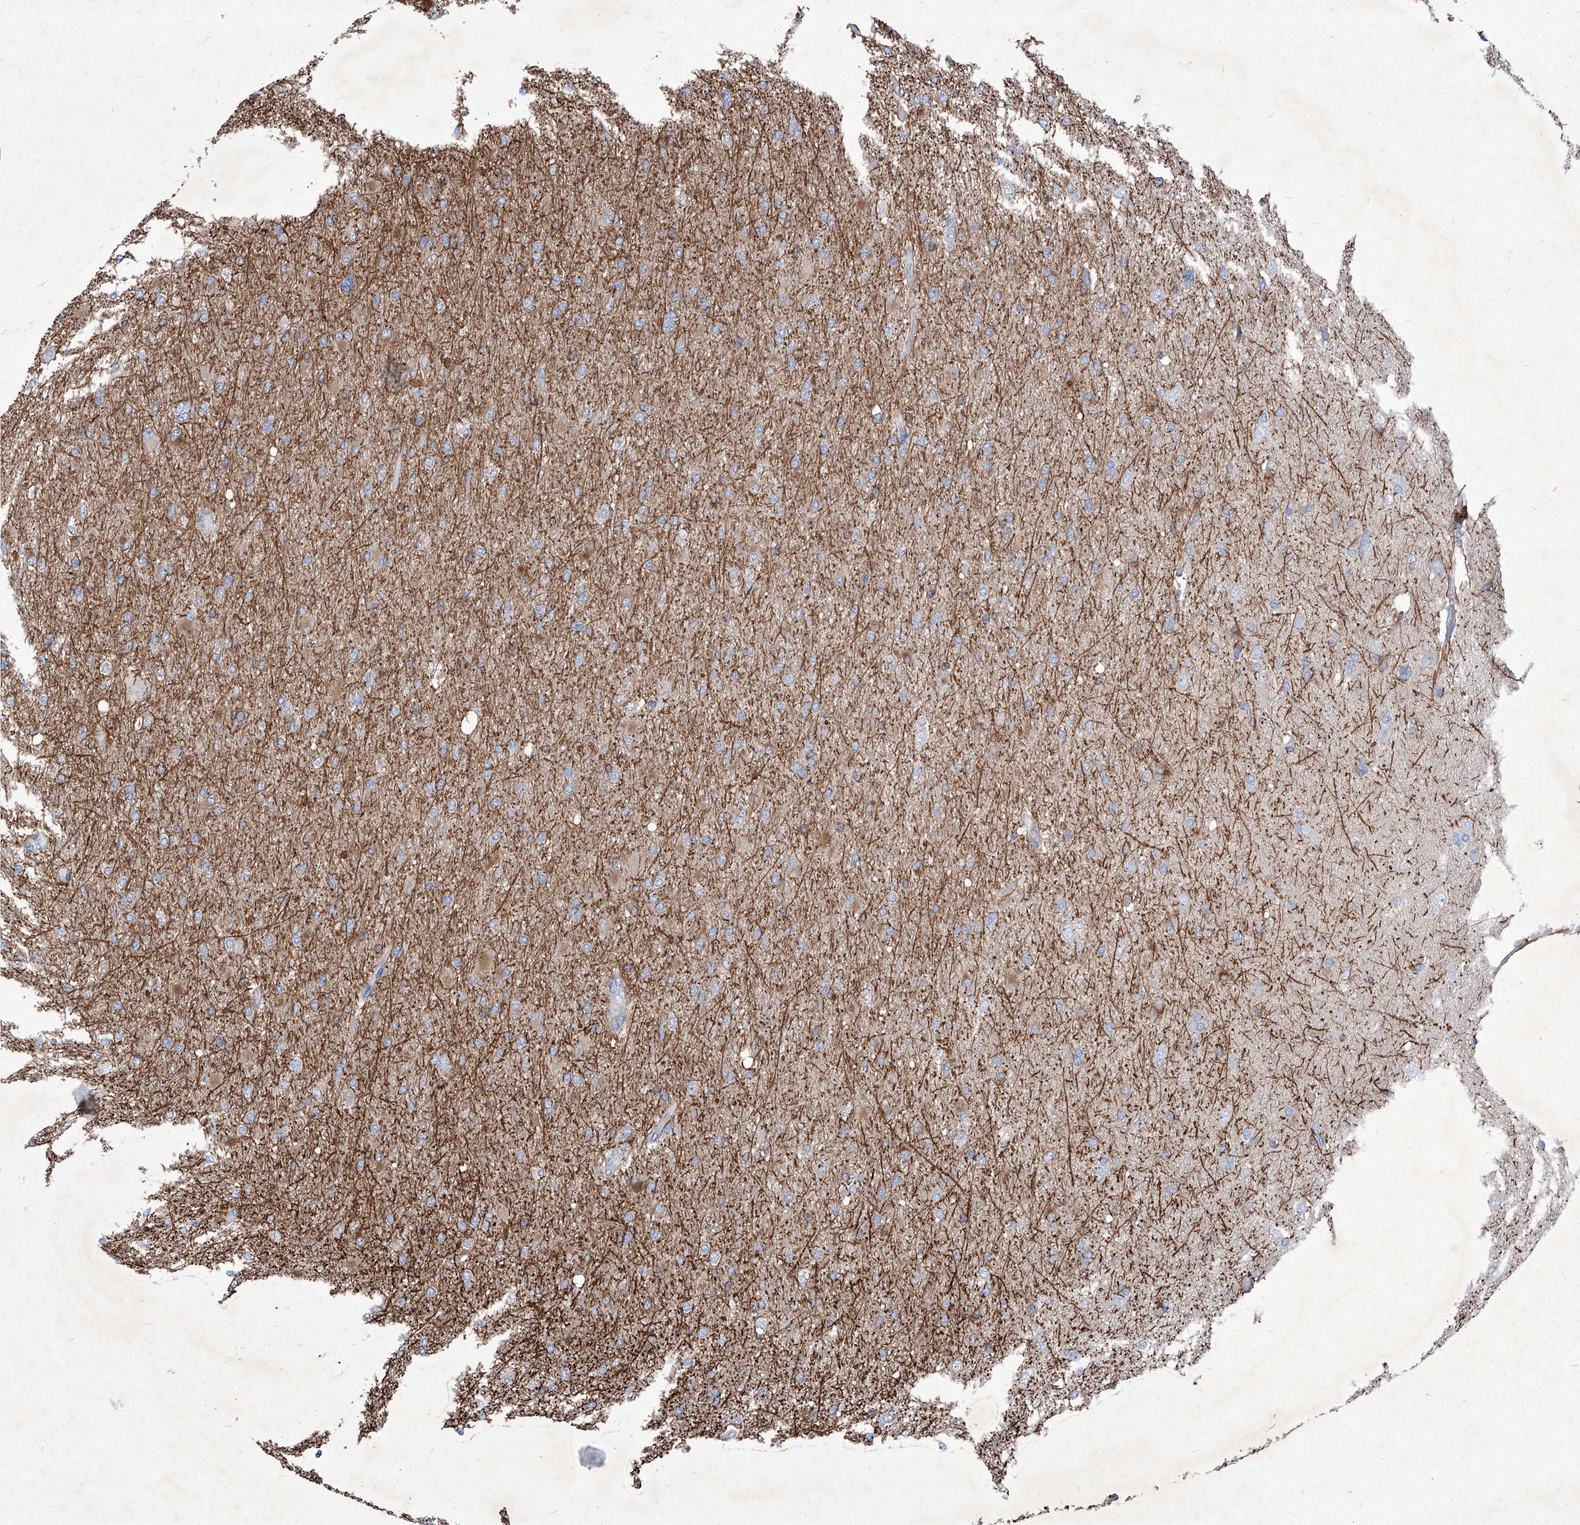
{"staining": {"intensity": "negative", "quantity": "none", "location": "none"}, "tissue": "glioma", "cell_type": "Tumor cells", "image_type": "cancer", "snomed": [{"axis": "morphology", "description": "Glioma, malignant, High grade"}, {"axis": "topography", "description": "Cerebral cortex"}], "caption": "This photomicrograph is of malignant glioma (high-grade) stained with immunohistochemistry (IHC) to label a protein in brown with the nuclei are counter-stained blue. There is no positivity in tumor cells. (DAB (3,3'-diaminobenzidine) immunohistochemistry (IHC) visualized using brightfield microscopy, high magnification).", "gene": "UBOX5", "patient": {"sex": "female", "age": 36}}